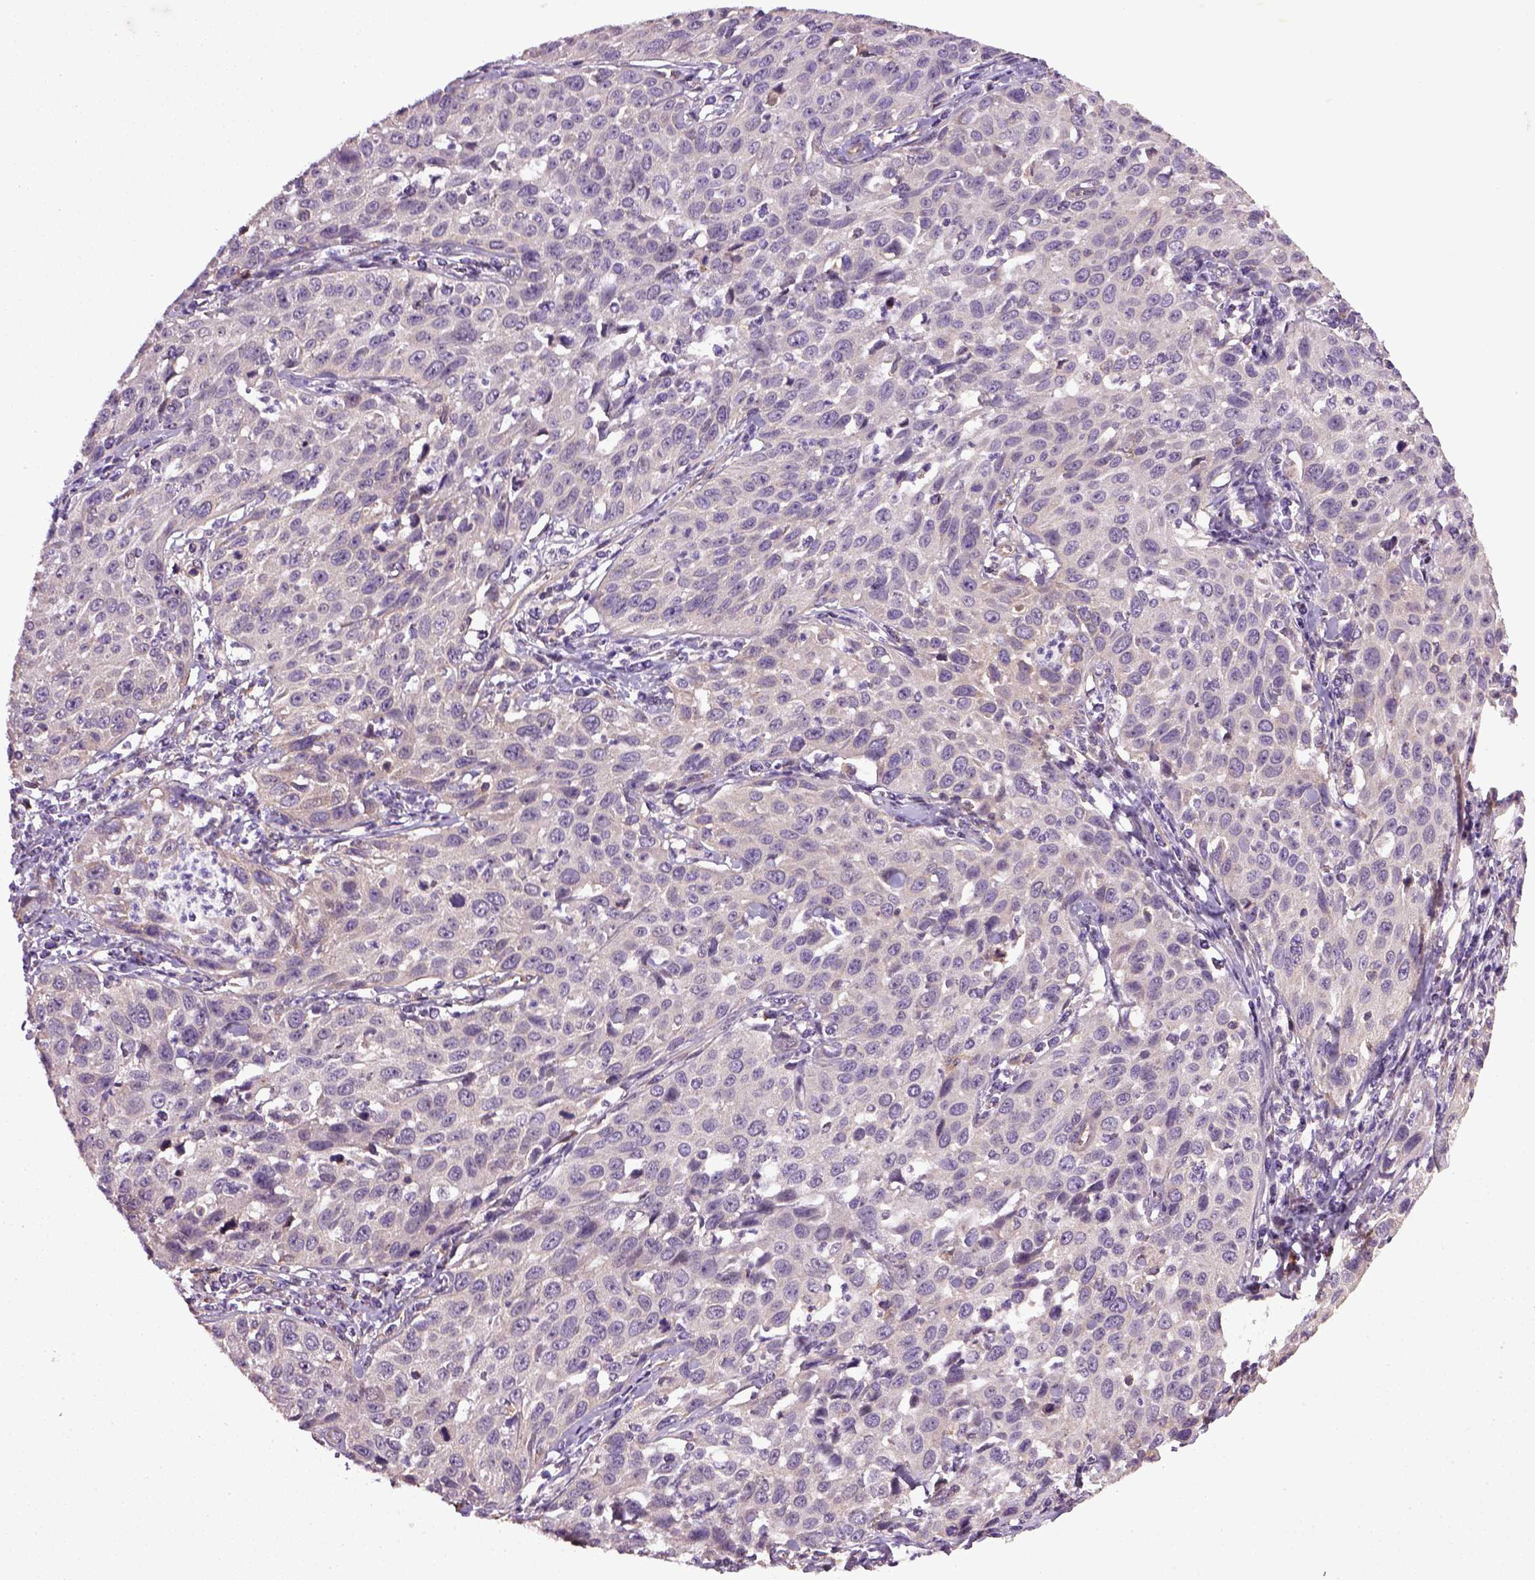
{"staining": {"intensity": "negative", "quantity": "none", "location": "none"}, "tissue": "cervical cancer", "cell_type": "Tumor cells", "image_type": "cancer", "snomed": [{"axis": "morphology", "description": "Squamous cell carcinoma, NOS"}, {"axis": "topography", "description": "Cervix"}], "caption": "High power microscopy photomicrograph of an IHC image of cervical squamous cell carcinoma, revealing no significant expression in tumor cells.", "gene": "TPRG1", "patient": {"sex": "female", "age": 26}}